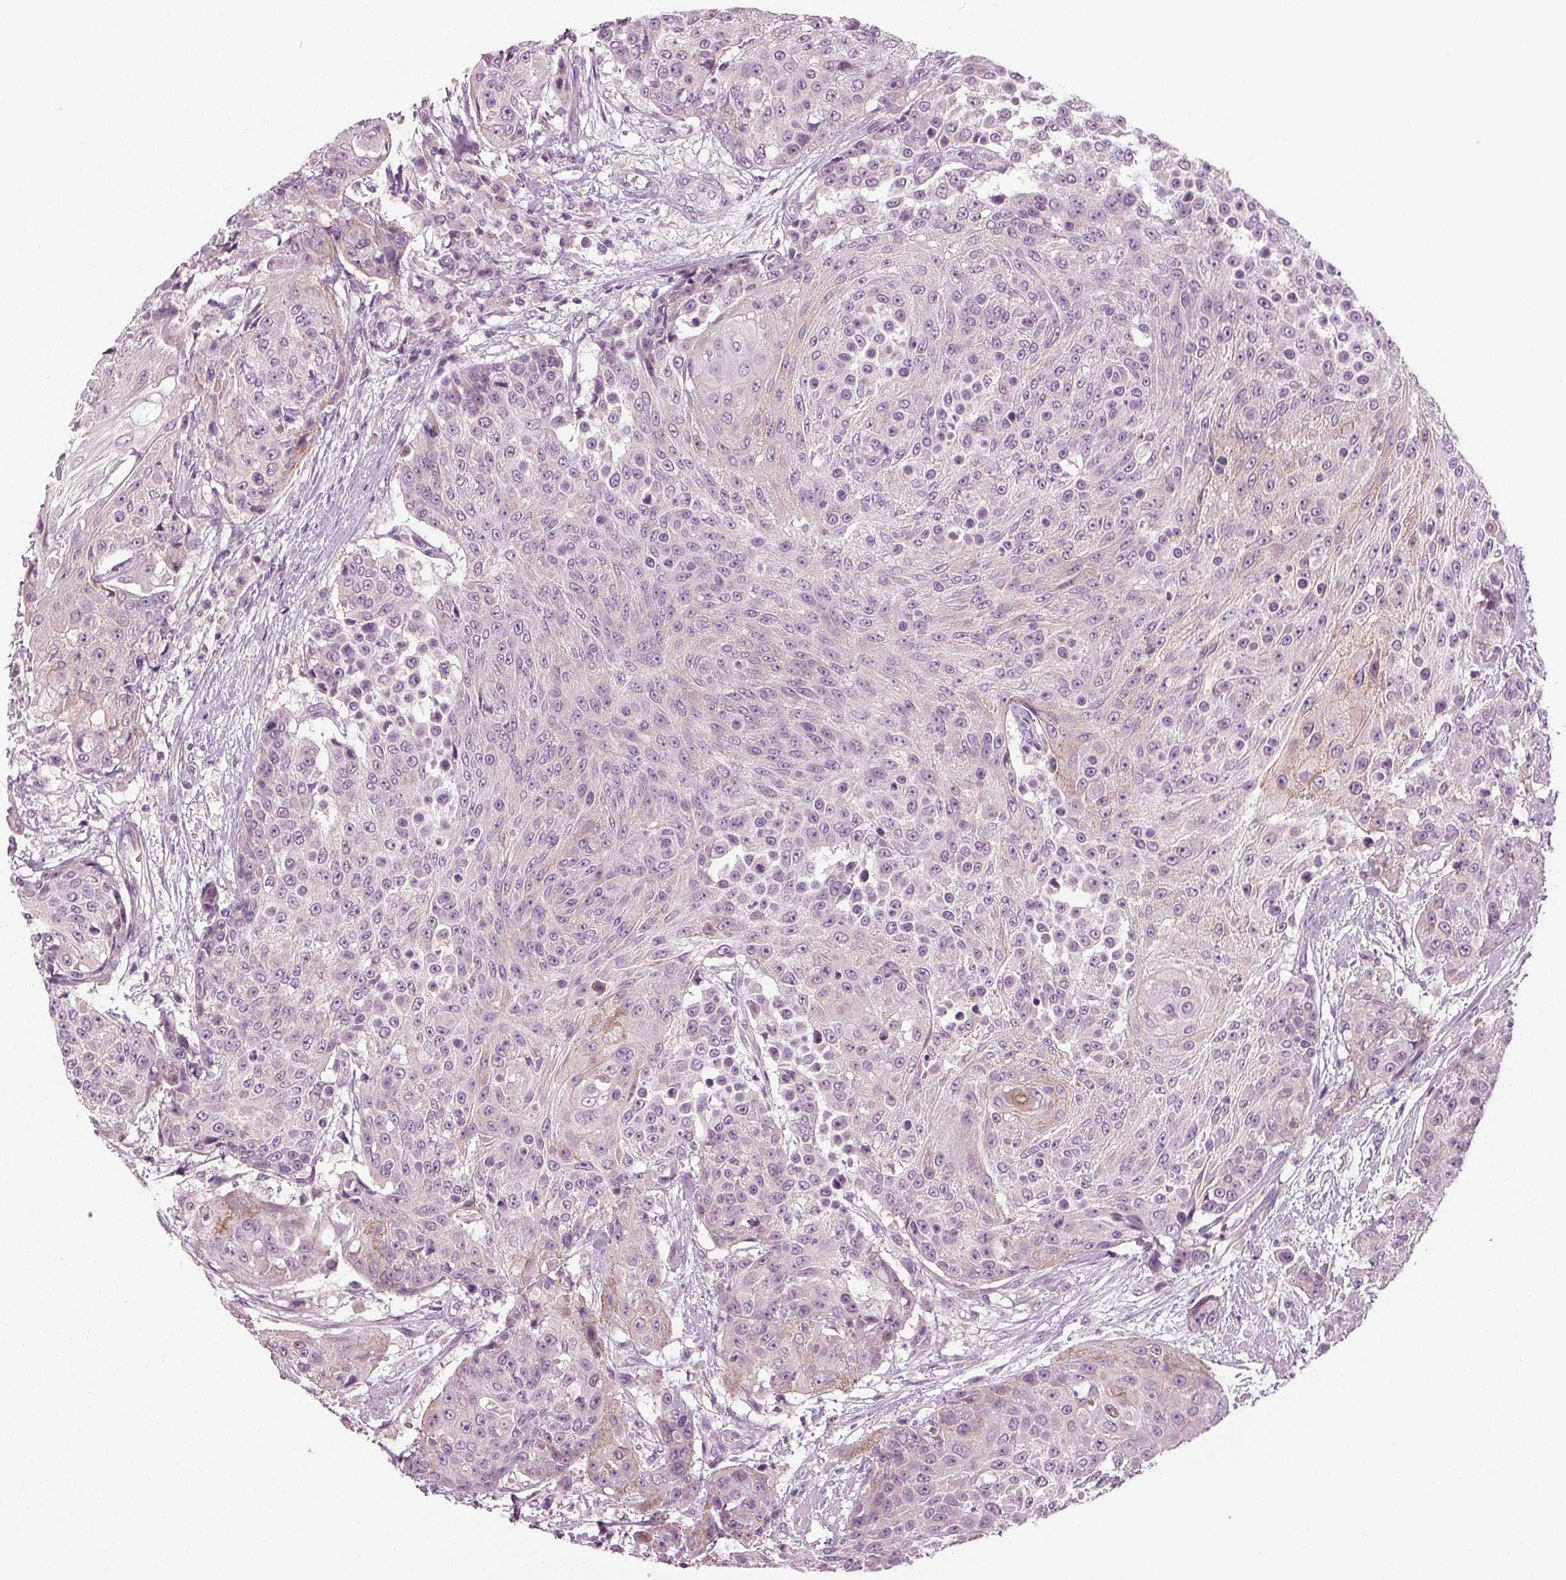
{"staining": {"intensity": "negative", "quantity": "none", "location": "none"}, "tissue": "urothelial cancer", "cell_type": "Tumor cells", "image_type": "cancer", "snomed": [{"axis": "morphology", "description": "Urothelial carcinoma, High grade"}, {"axis": "topography", "description": "Urinary bladder"}], "caption": "DAB immunohistochemical staining of urothelial cancer demonstrates no significant positivity in tumor cells.", "gene": "ZNF605", "patient": {"sex": "female", "age": 63}}